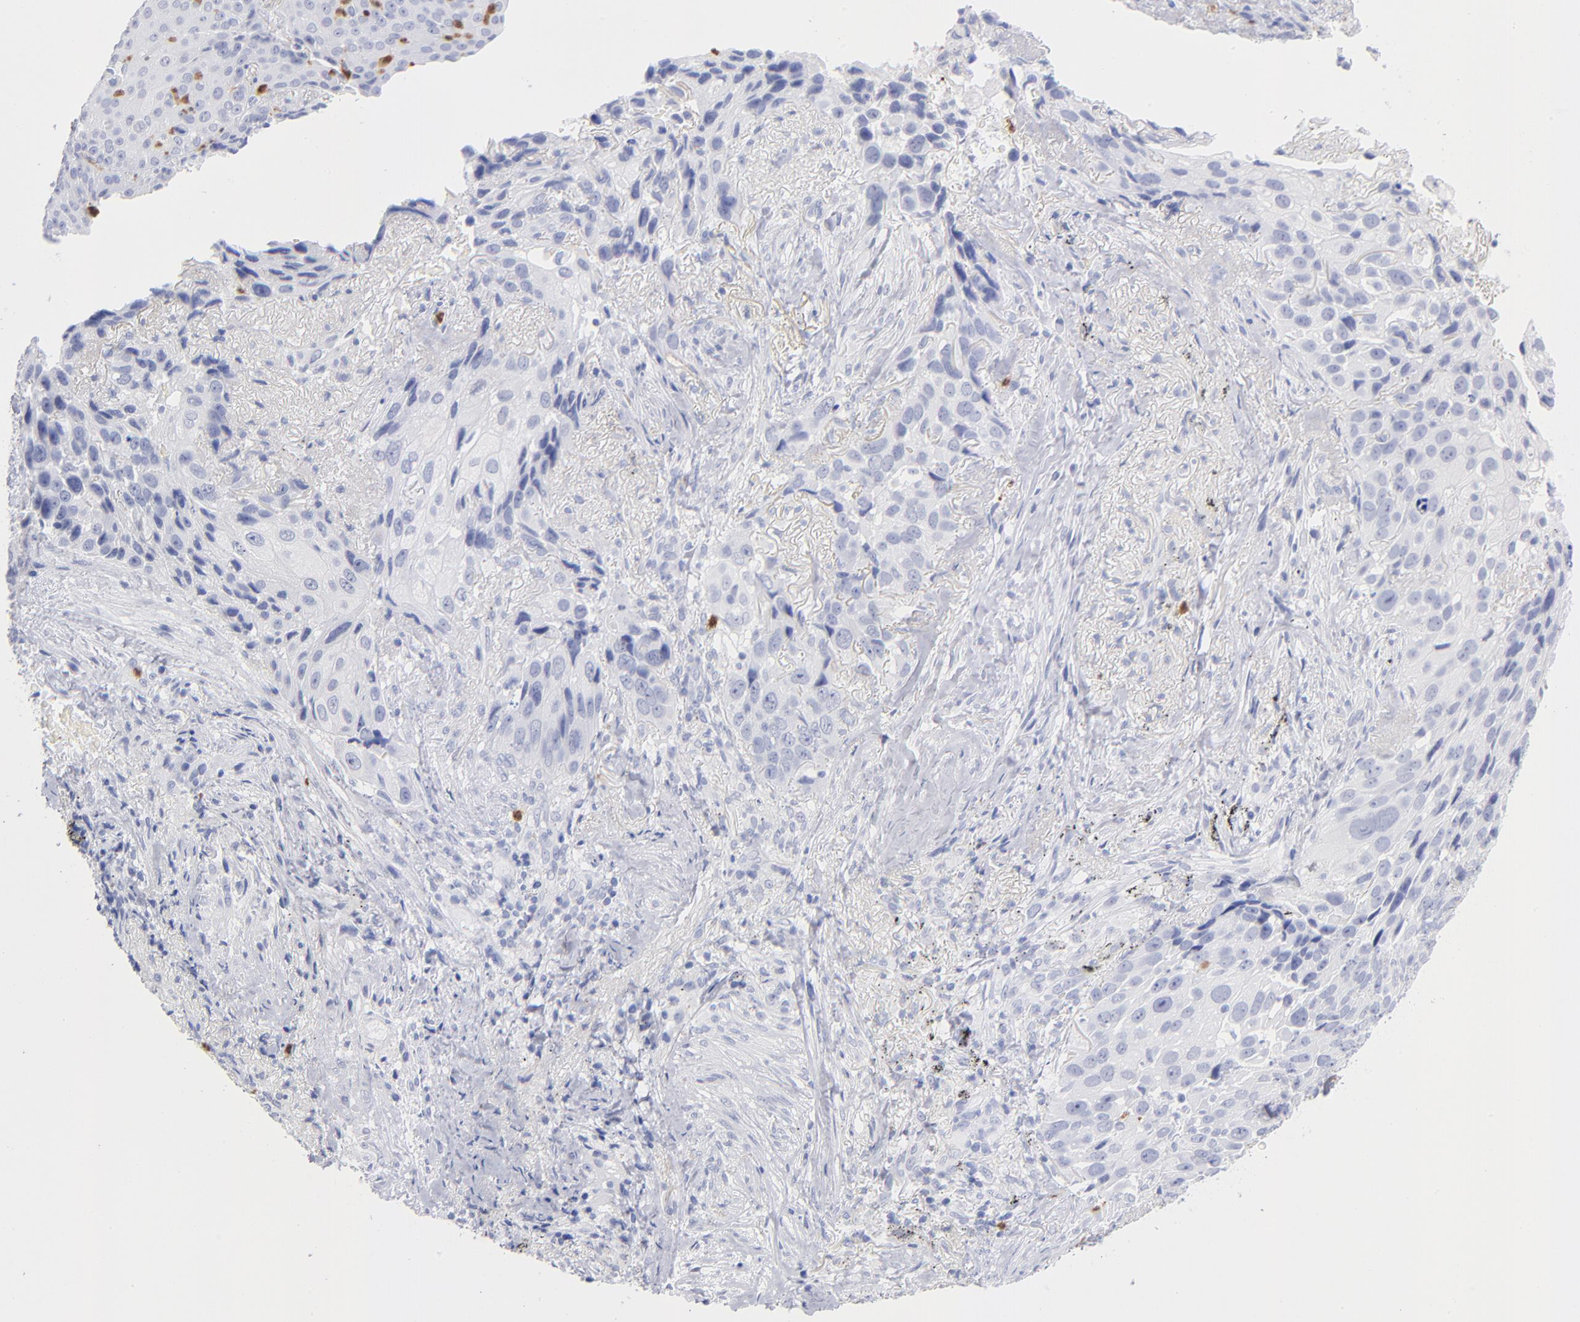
{"staining": {"intensity": "negative", "quantity": "none", "location": "none"}, "tissue": "lung cancer", "cell_type": "Tumor cells", "image_type": "cancer", "snomed": [{"axis": "morphology", "description": "Squamous cell carcinoma, NOS"}, {"axis": "topography", "description": "Lung"}], "caption": "A photomicrograph of lung cancer stained for a protein demonstrates no brown staining in tumor cells.", "gene": "ARG1", "patient": {"sex": "male", "age": 54}}